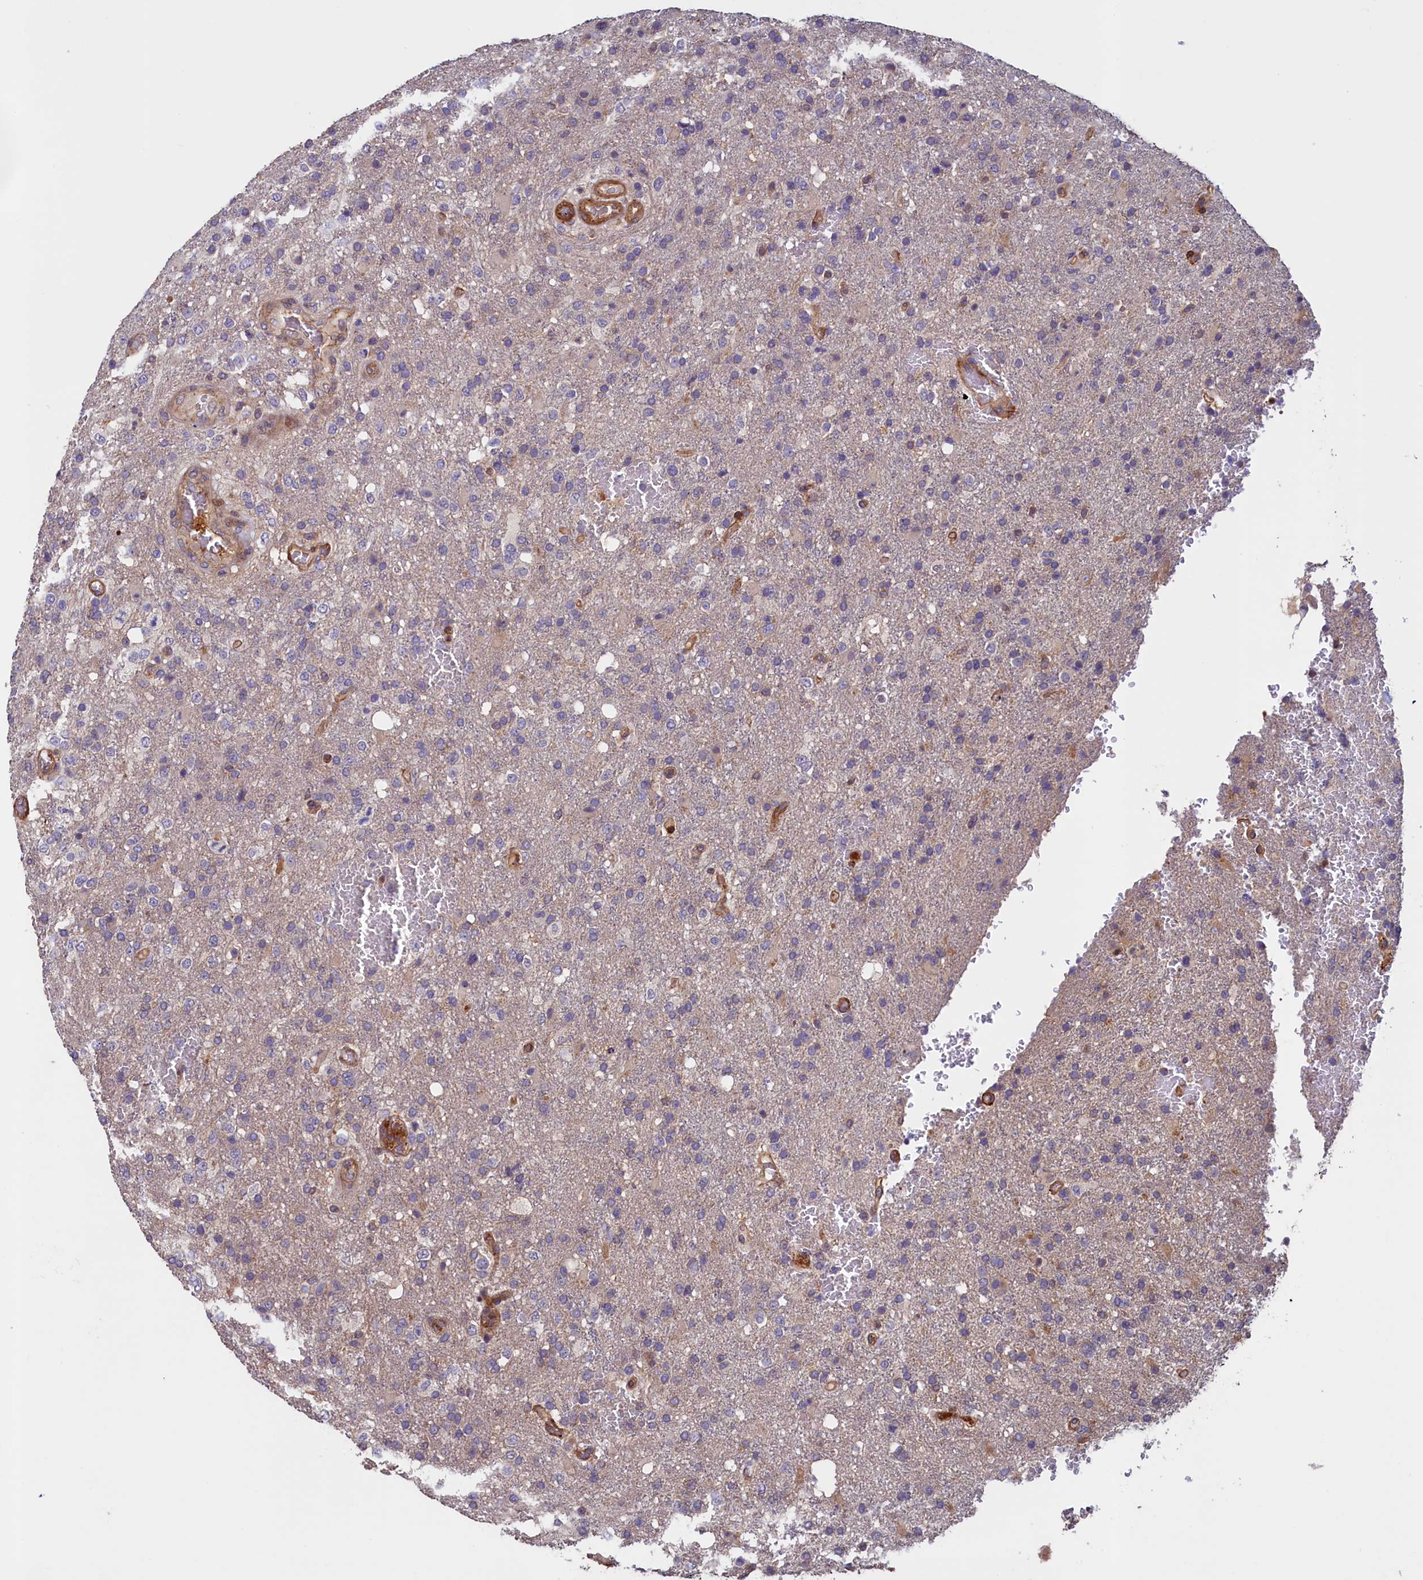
{"staining": {"intensity": "negative", "quantity": "none", "location": "none"}, "tissue": "glioma", "cell_type": "Tumor cells", "image_type": "cancer", "snomed": [{"axis": "morphology", "description": "Glioma, malignant, High grade"}, {"axis": "topography", "description": "Brain"}], "caption": "This is an immunohistochemistry micrograph of glioma. There is no staining in tumor cells.", "gene": "DUOXA1", "patient": {"sex": "female", "age": 74}}